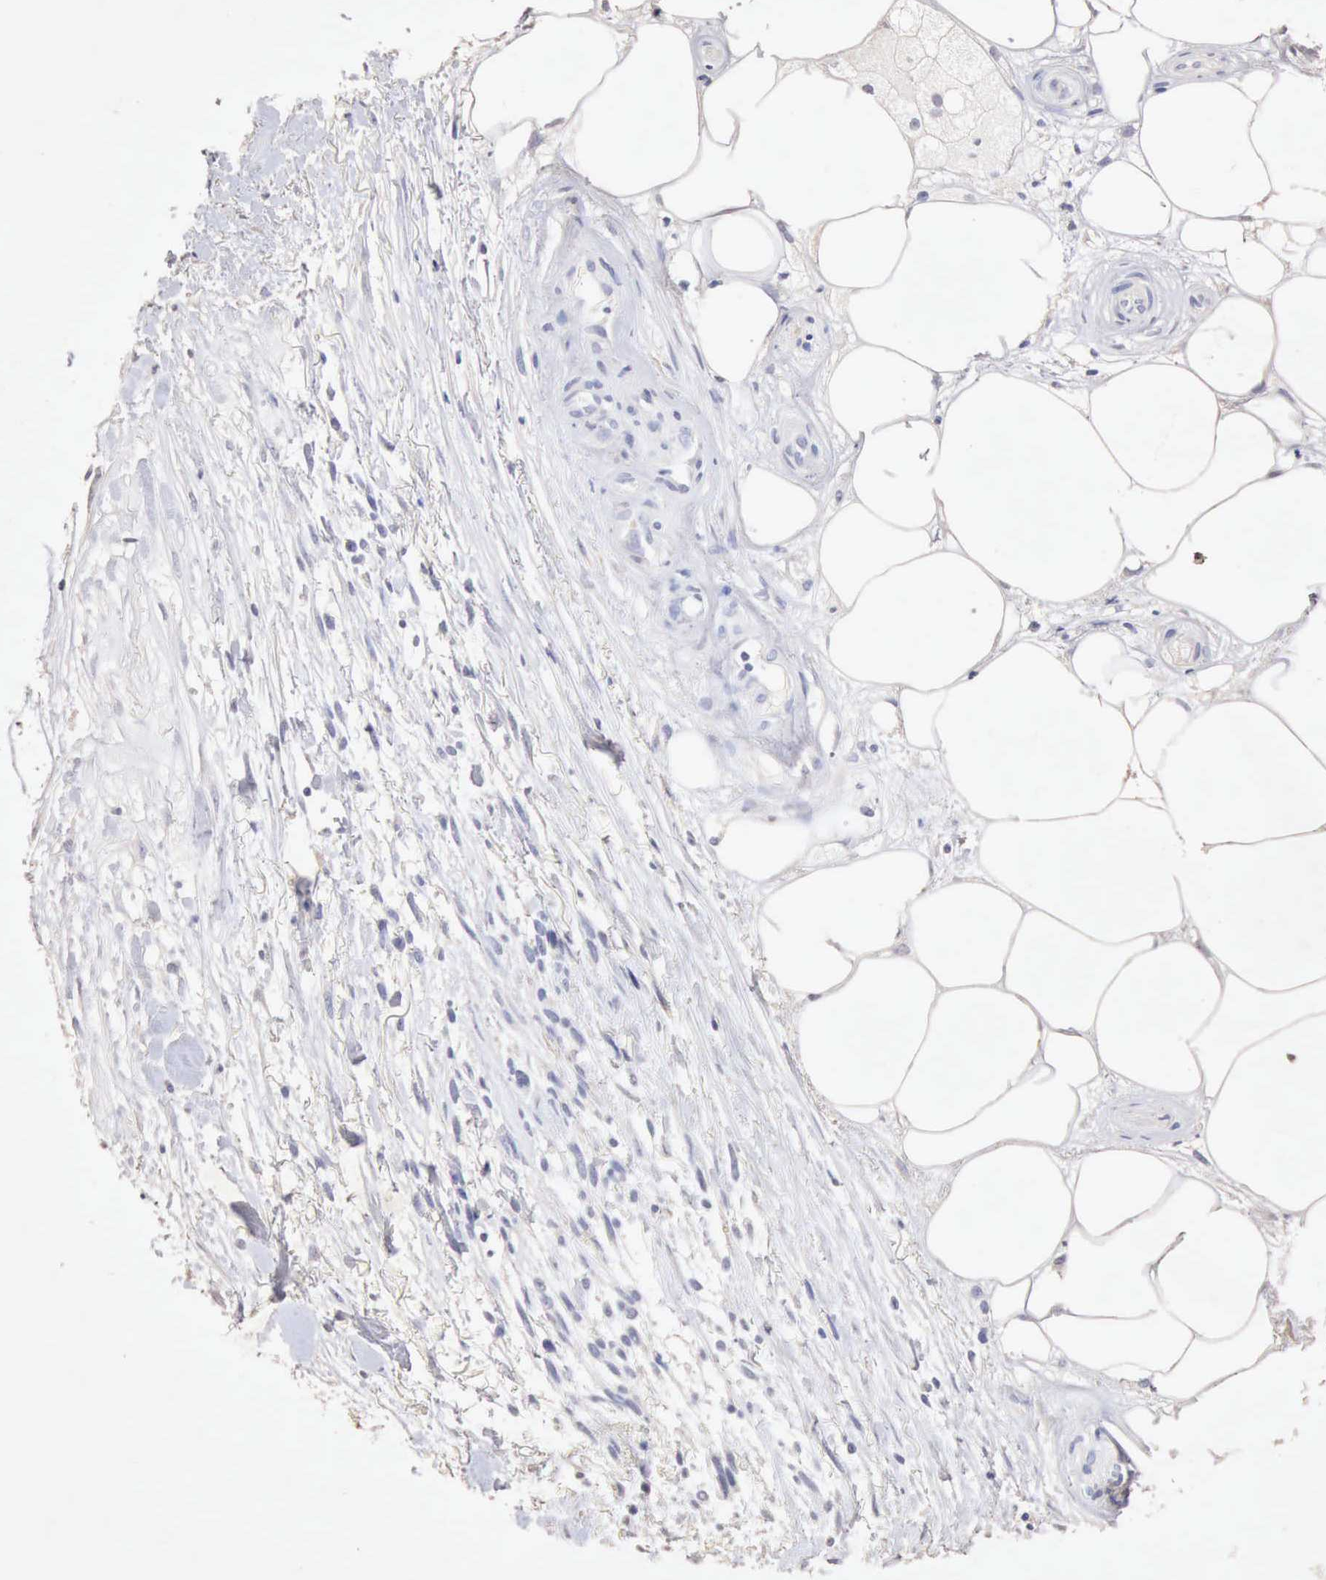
{"staining": {"intensity": "negative", "quantity": "none", "location": "none"}, "tissue": "melanoma", "cell_type": "Tumor cells", "image_type": "cancer", "snomed": [{"axis": "morphology", "description": "Malignant melanoma, NOS"}, {"axis": "topography", "description": "Skin"}], "caption": "Tumor cells are negative for brown protein staining in melanoma. (Brightfield microscopy of DAB (3,3'-diaminobenzidine) immunohistochemistry at high magnification).", "gene": "KRT6B", "patient": {"sex": "female", "age": 85}}